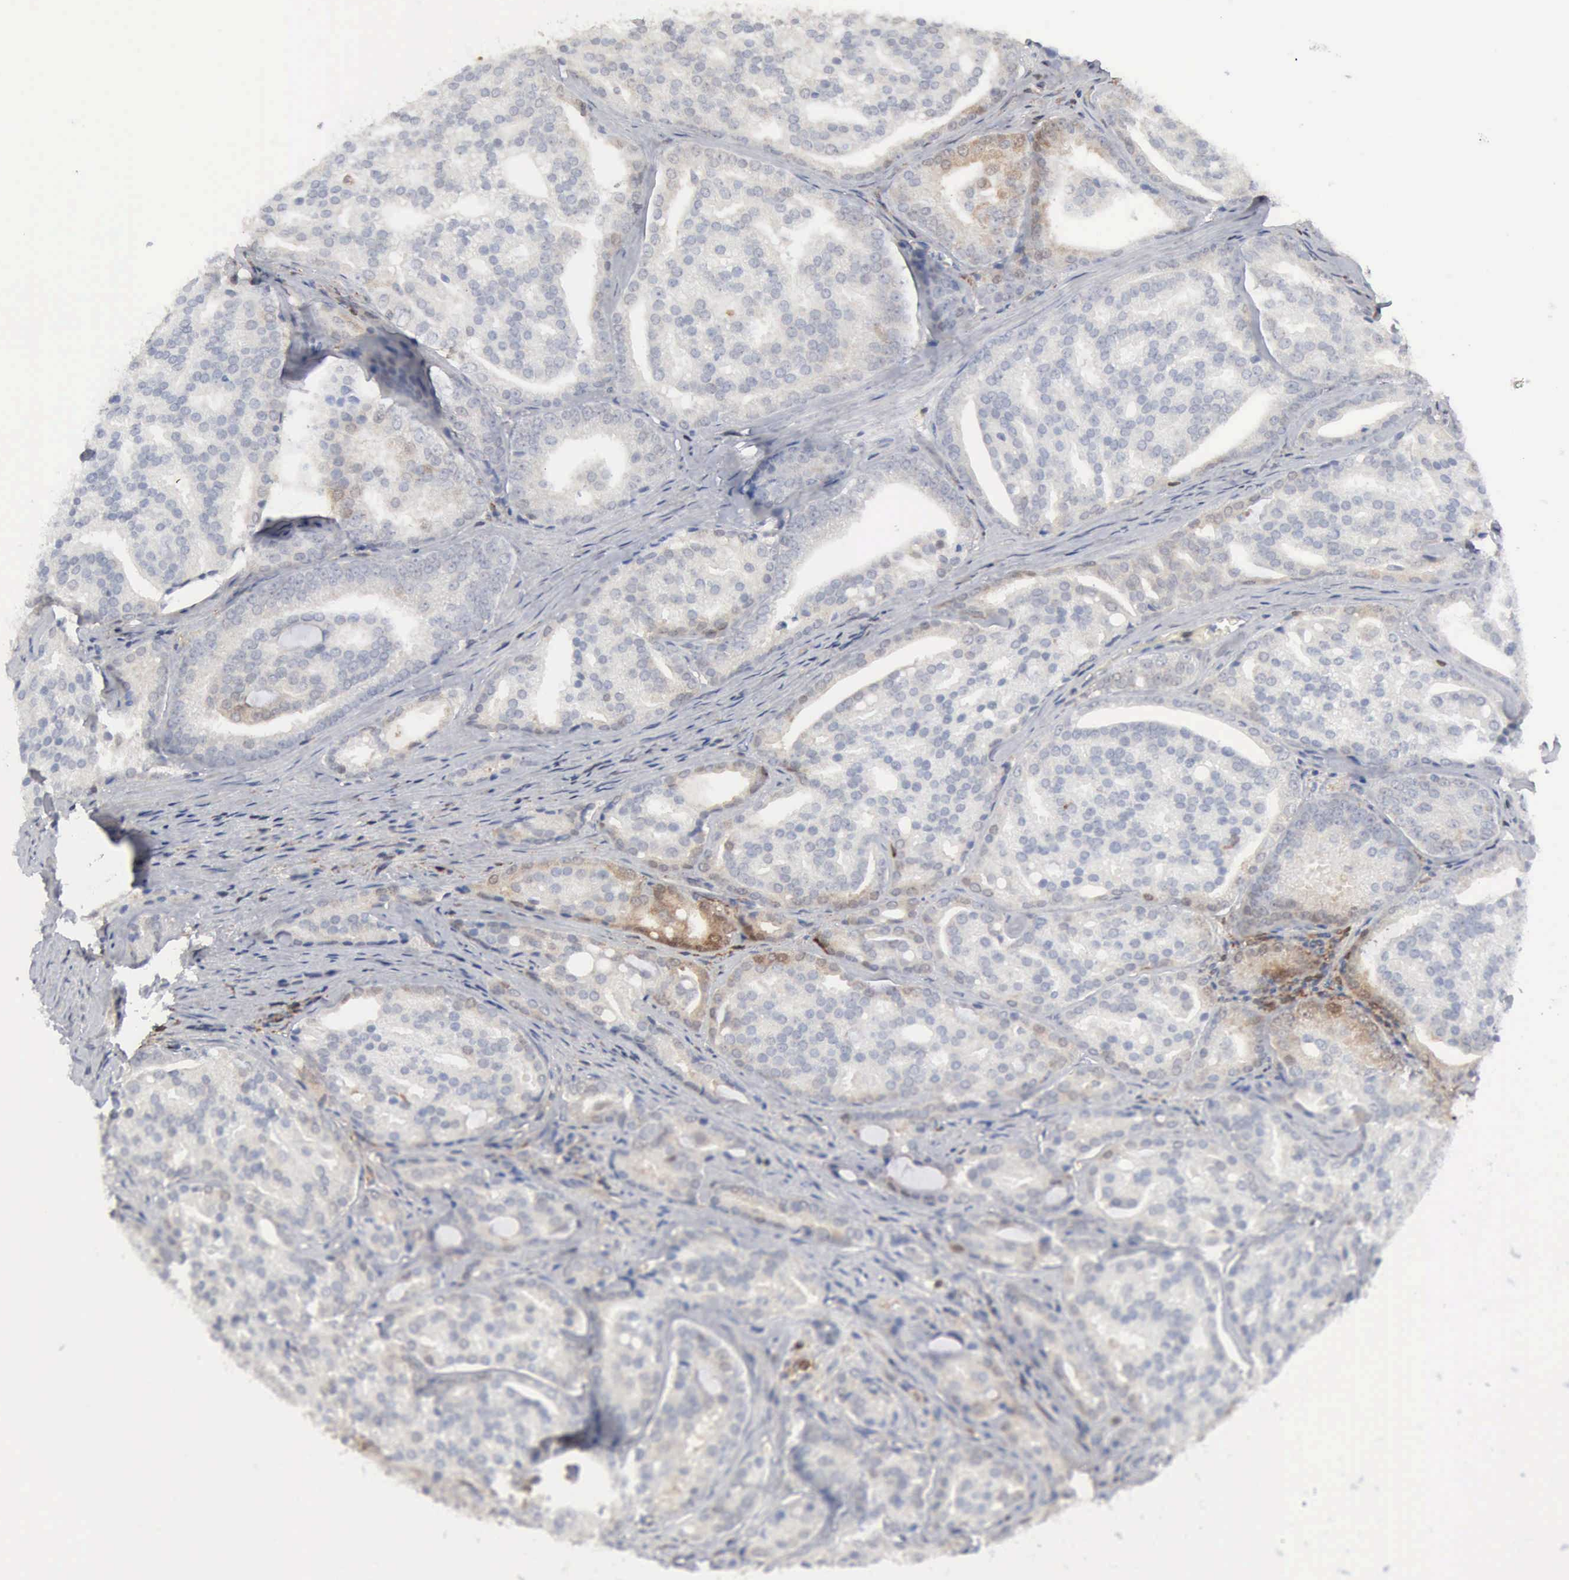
{"staining": {"intensity": "negative", "quantity": "none", "location": "none"}, "tissue": "prostate cancer", "cell_type": "Tumor cells", "image_type": "cancer", "snomed": [{"axis": "morphology", "description": "Adenocarcinoma, High grade"}, {"axis": "topography", "description": "Prostate"}], "caption": "This is an IHC photomicrograph of adenocarcinoma (high-grade) (prostate). There is no staining in tumor cells.", "gene": "STAT1", "patient": {"sex": "male", "age": 64}}